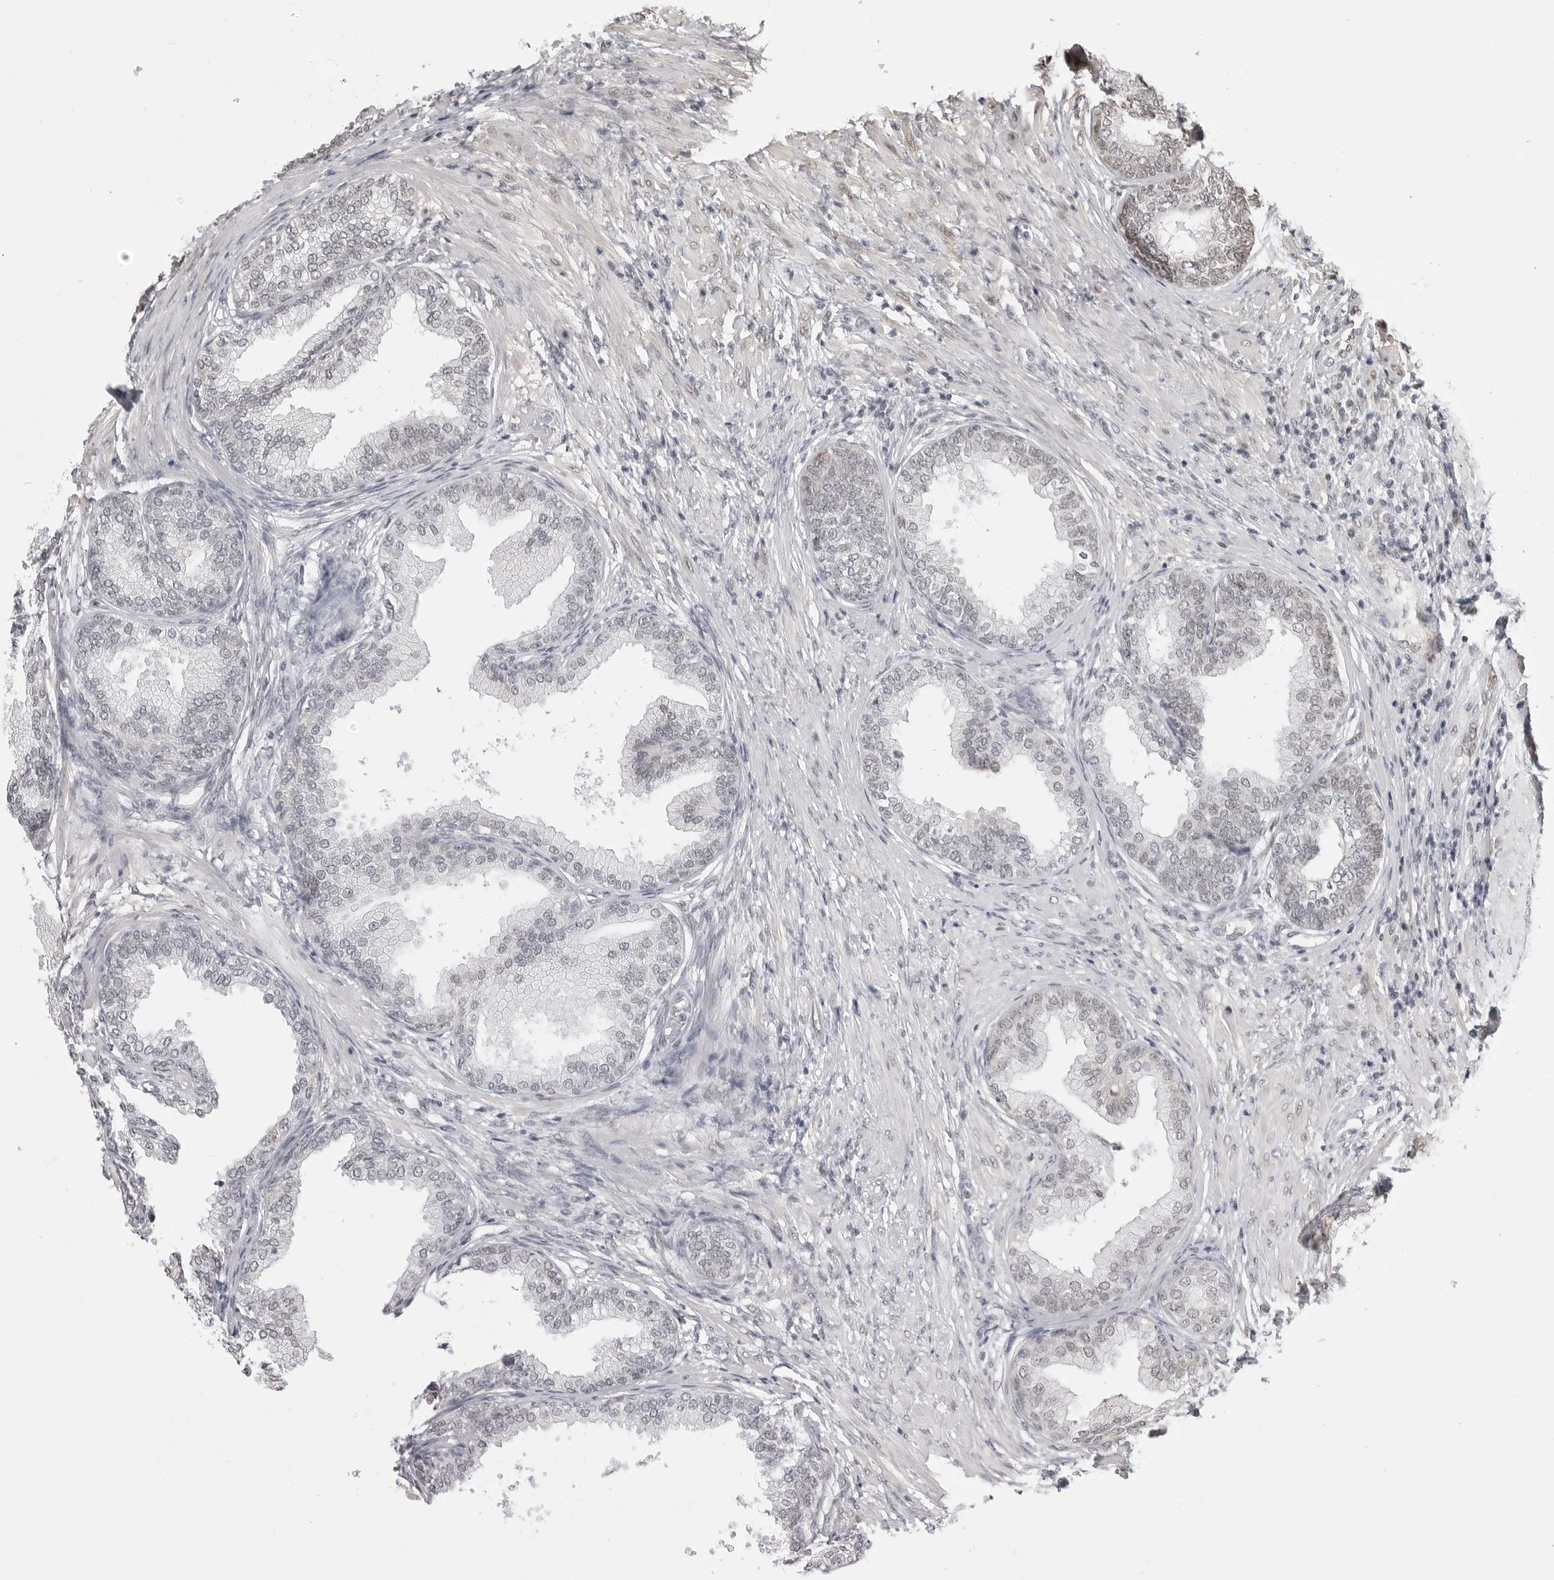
{"staining": {"intensity": "moderate", "quantity": "25%-75%", "location": "nuclear"}, "tissue": "prostate", "cell_type": "Glandular cells", "image_type": "normal", "snomed": [{"axis": "morphology", "description": "Normal tissue, NOS"}, {"axis": "topography", "description": "Prostate"}], "caption": "Protein expression analysis of normal prostate demonstrates moderate nuclear staining in about 25%-75% of glandular cells. Using DAB (brown) and hematoxylin (blue) stains, captured at high magnification using brightfield microscopy.", "gene": "PHF3", "patient": {"sex": "male", "age": 76}}